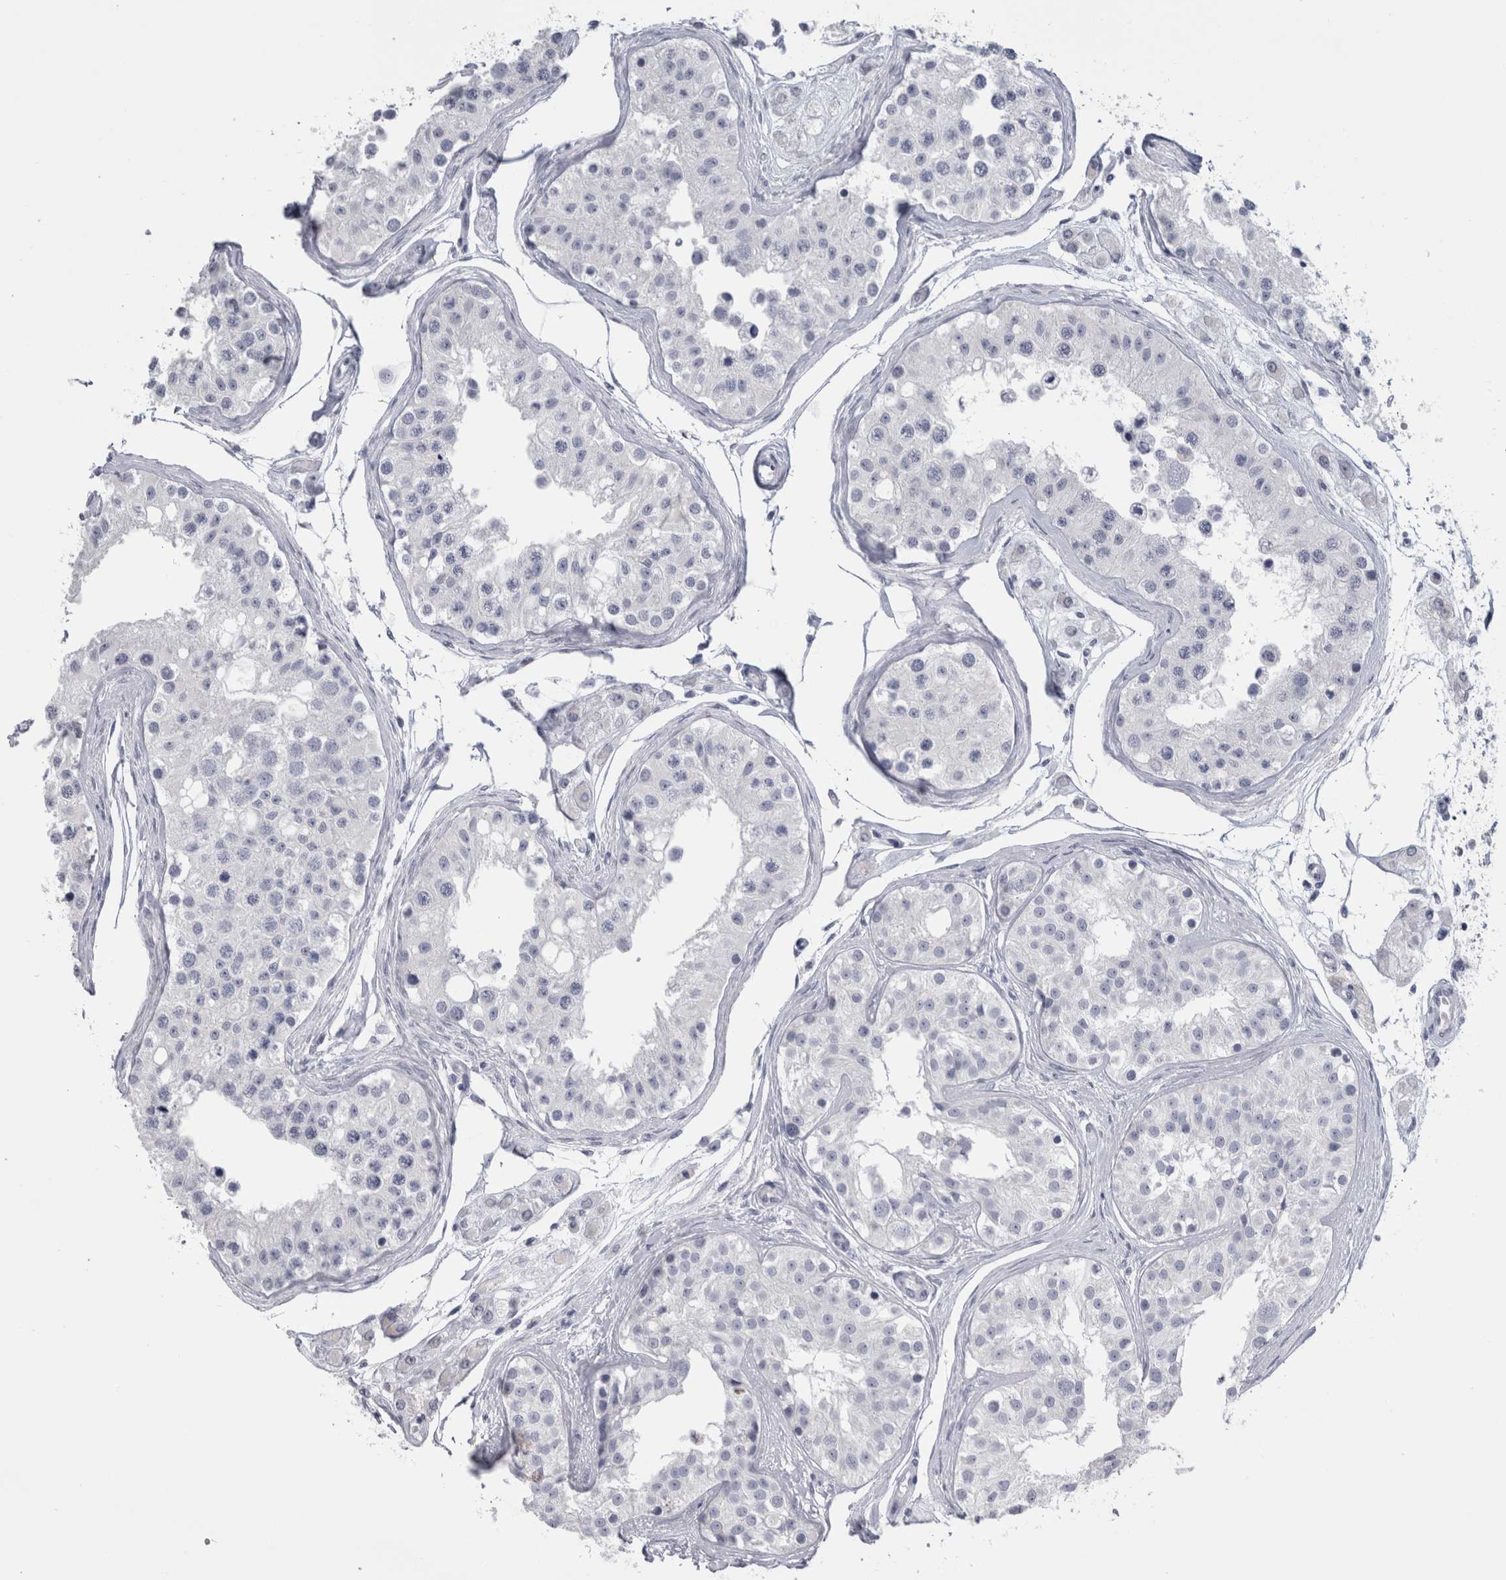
{"staining": {"intensity": "negative", "quantity": "none", "location": "none"}, "tissue": "testis", "cell_type": "Cells in seminiferous ducts", "image_type": "normal", "snomed": [{"axis": "morphology", "description": "Normal tissue, NOS"}, {"axis": "morphology", "description": "Adenocarcinoma, metastatic, NOS"}, {"axis": "topography", "description": "Testis"}], "caption": "Human testis stained for a protein using immunohistochemistry (IHC) displays no staining in cells in seminiferous ducts.", "gene": "MSMB", "patient": {"sex": "male", "age": 26}}